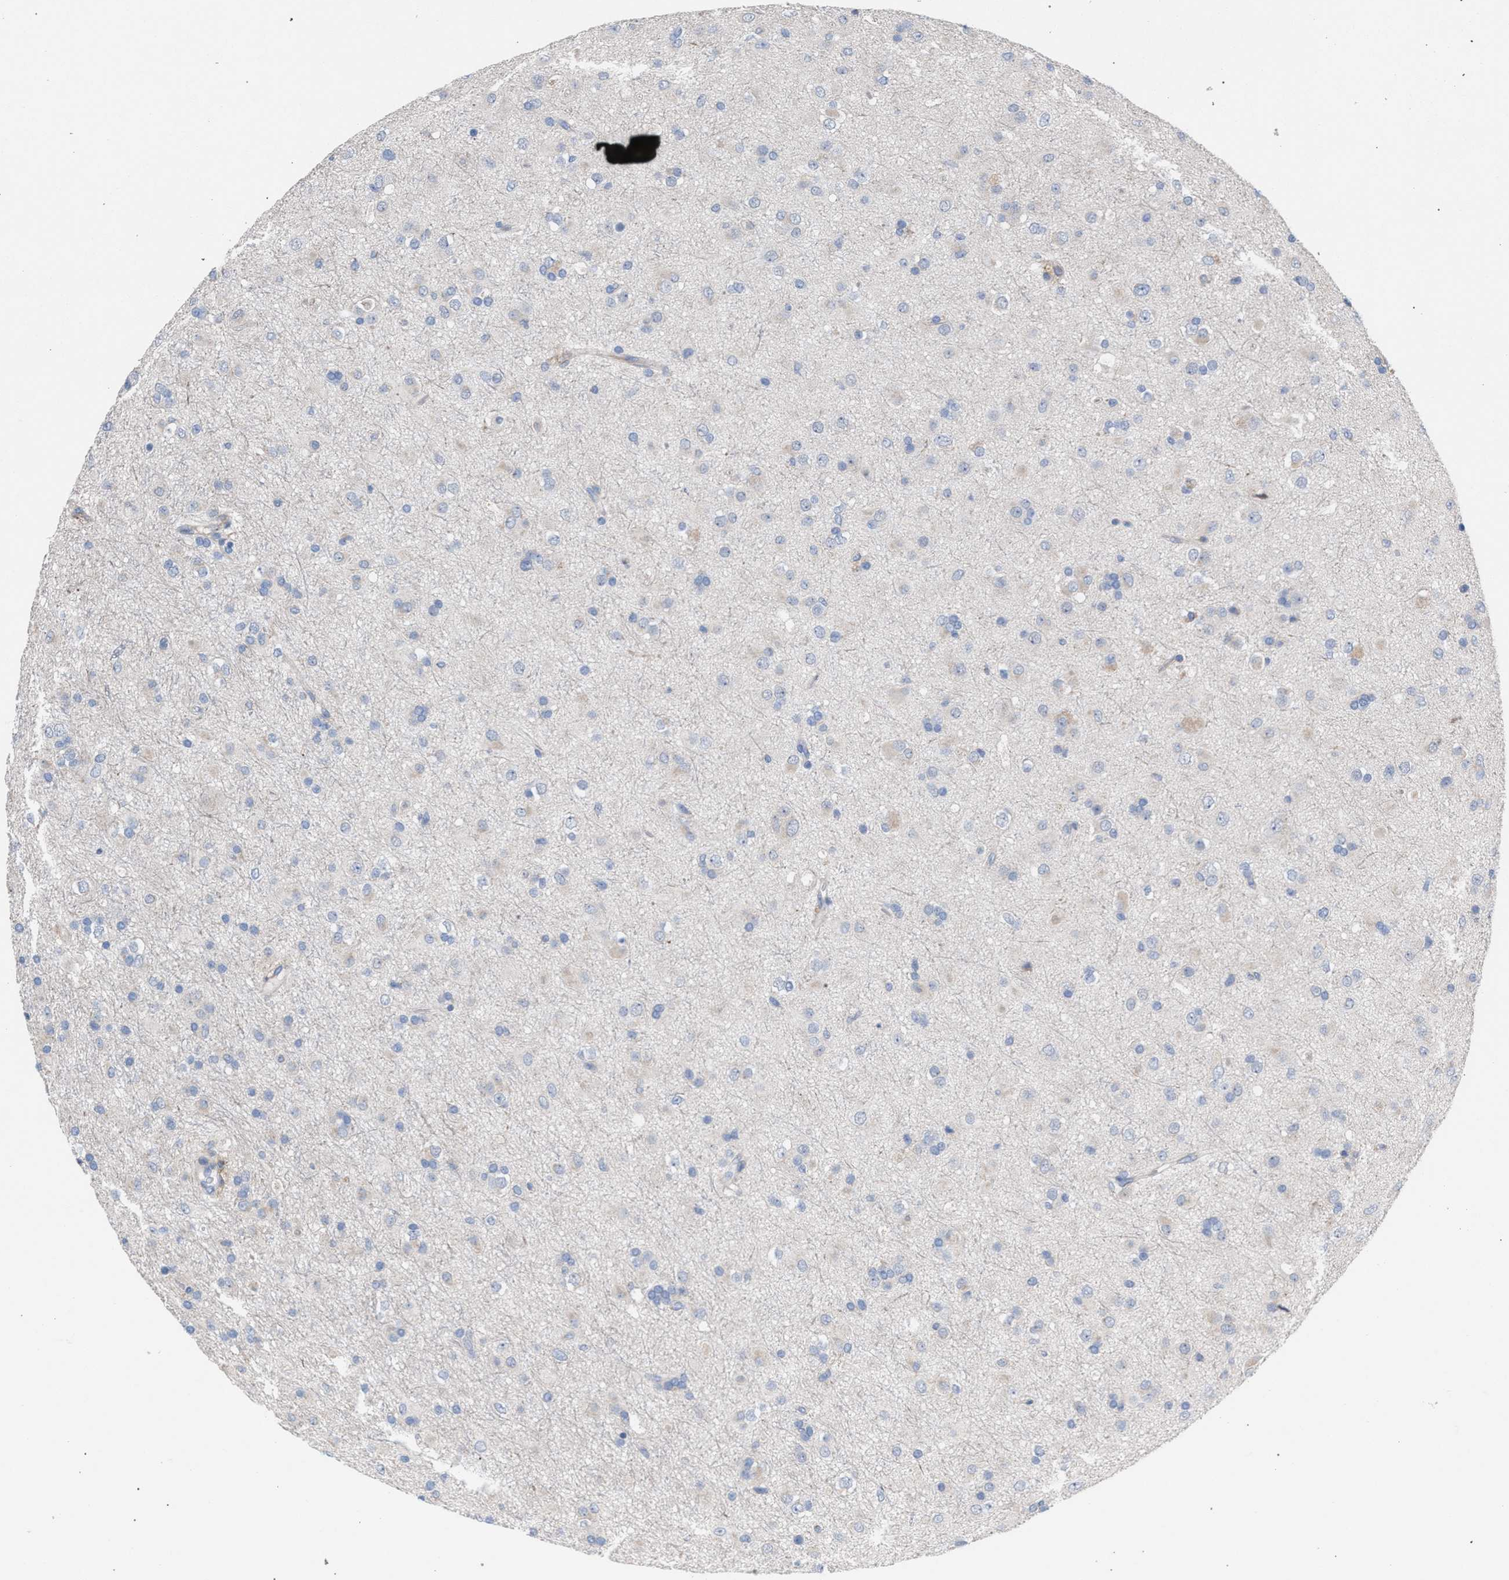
{"staining": {"intensity": "negative", "quantity": "none", "location": "none"}, "tissue": "glioma", "cell_type": "Tumor cells", "image_type": "cancer", "snomed": [{"axis": "morphology", "description": "Glioma, malignant, Low grade"}, {"axis": "topography", "description": "Brain"}], "caption": "The immunohistochemistry micrograph has no significant expression in tumor cells of malignant low-grade glioma tissue. (Brightfield microscopy of DAB immunohistochemistry at high magnification).", "gene": "RNF135", "patient": {"sex": "male", "age": 65}}